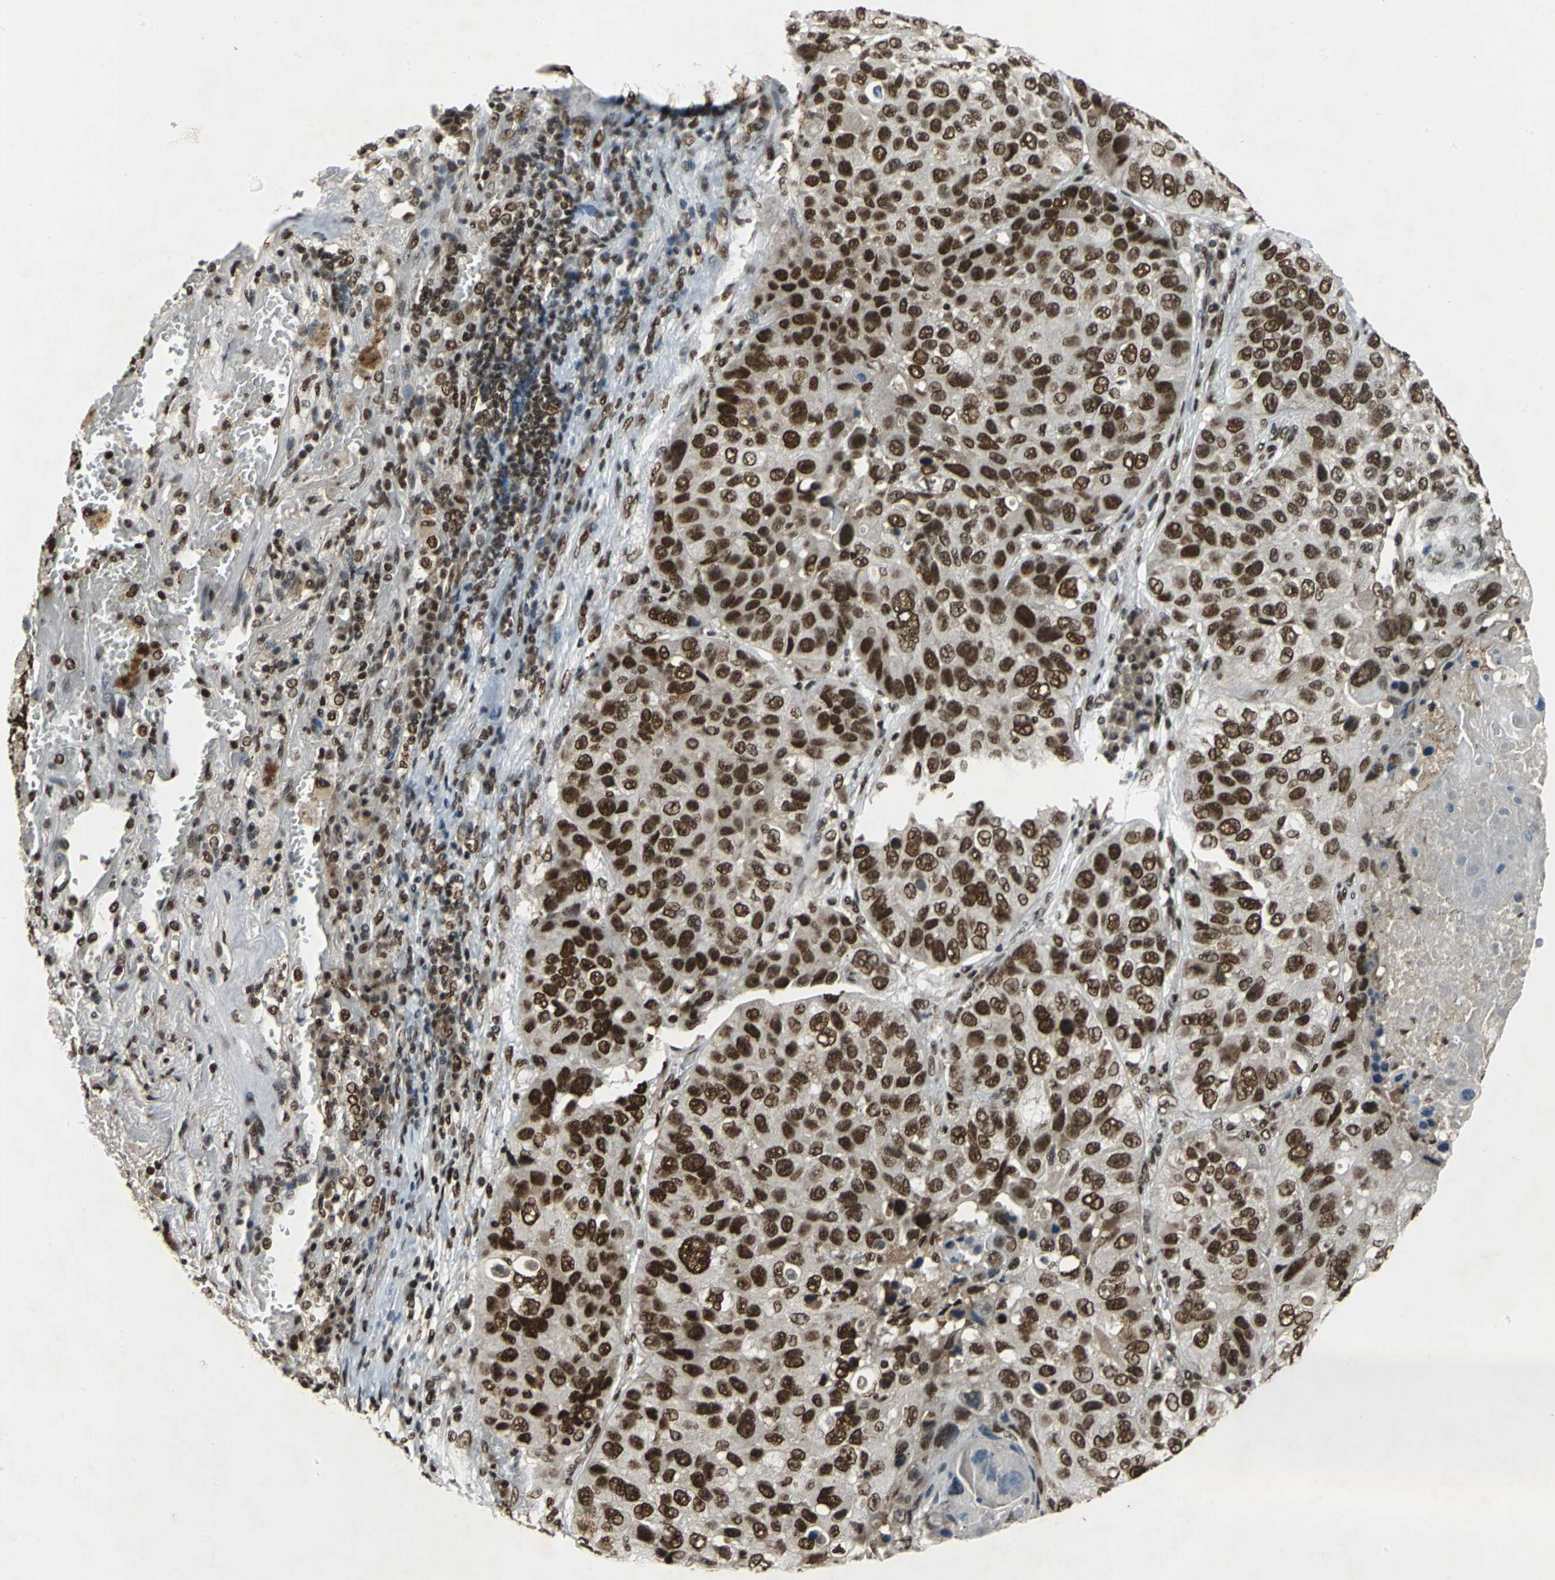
{"staining": {"intensity": "strong", "quantity": ">75%", "location": "nuclear"}, "tissue": "lung cancer", "cell_type": "Tumor cells", "image_type": "cancer", "snomed": [{"axis": "morphology", "description": "Squamous cell carcinoma, NOS"}, {"axis": "topography", "description": "Lung"}], "caption": "DAB (3,3'-diaminobenzidine) immunohistochemical staining of human lung cancer reveals strong nuclear protein staining in about >75% of tumor cells. The staining was performed using DAB (3,3'-diaminobenzidine) to visualize the protein expression in brown, while the nuclei were stained in blue with hematoxylin (Magnification: 20x).", "gene": "MTA2", "patient": {"sex": "male", "age": 54}}